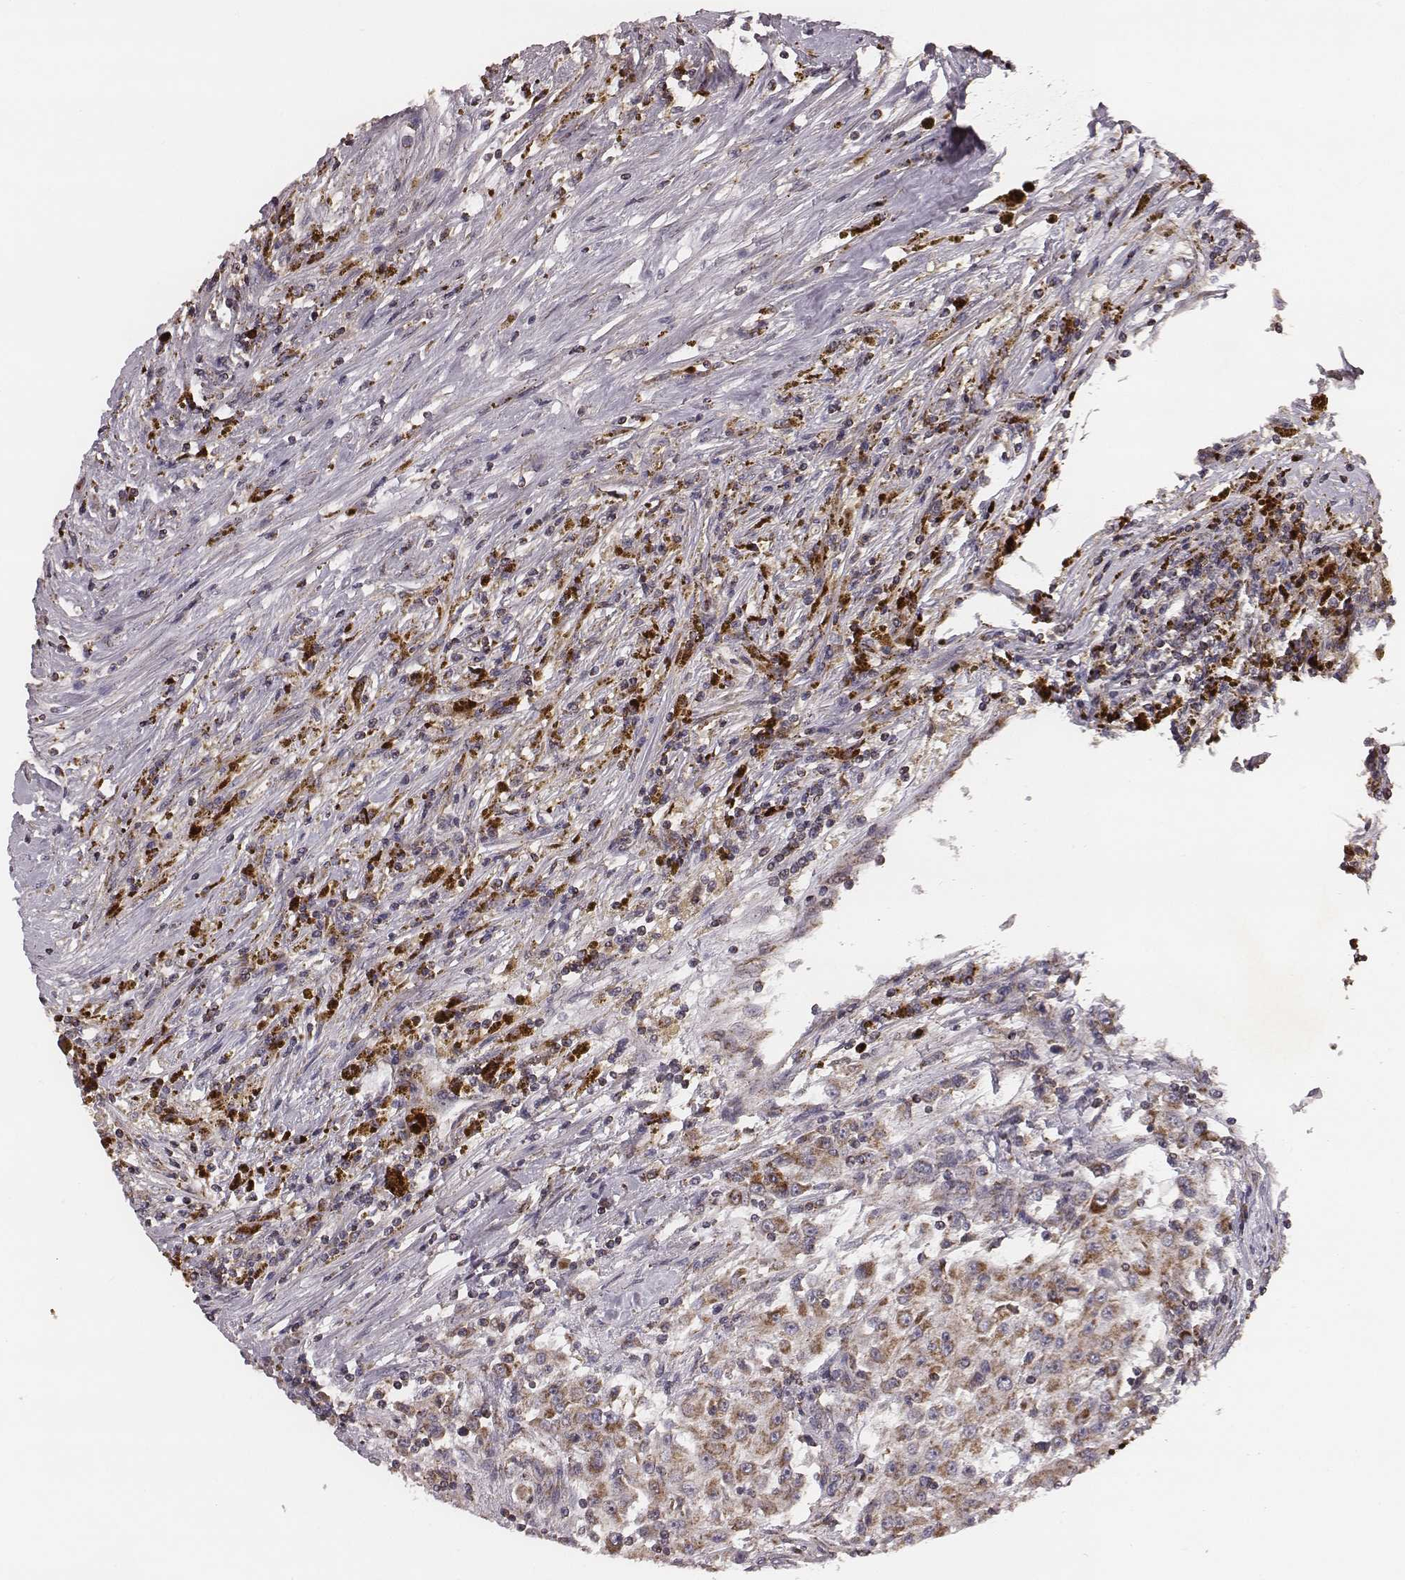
{"staining": {"intensity": "moderate", "quantity": "25%-75%", "location": "cytoplasmic/membranous"}, "tissue": "renal cancer", "cell_type": "Tumor cells", "image_type": "cancer", "snomed": [{"axis": "morphology", "description": "Adenocarcinoma, NOS"}, {"axis": "topography", "description": "Kidney"}], "caption": "The photomicrograph exhibits immunohistochemical staining of adenocarcinoma (renal). There is moderate cytoplasmic/membranous staining is seen in about 25%-75% of tumor cells. (DAB (3,3'-diaminobenzidine) IHC with brightfield microscopy, high magnification).", "gene": "ZDHHC21", "patient": {"sex": "female", "age": 67}}